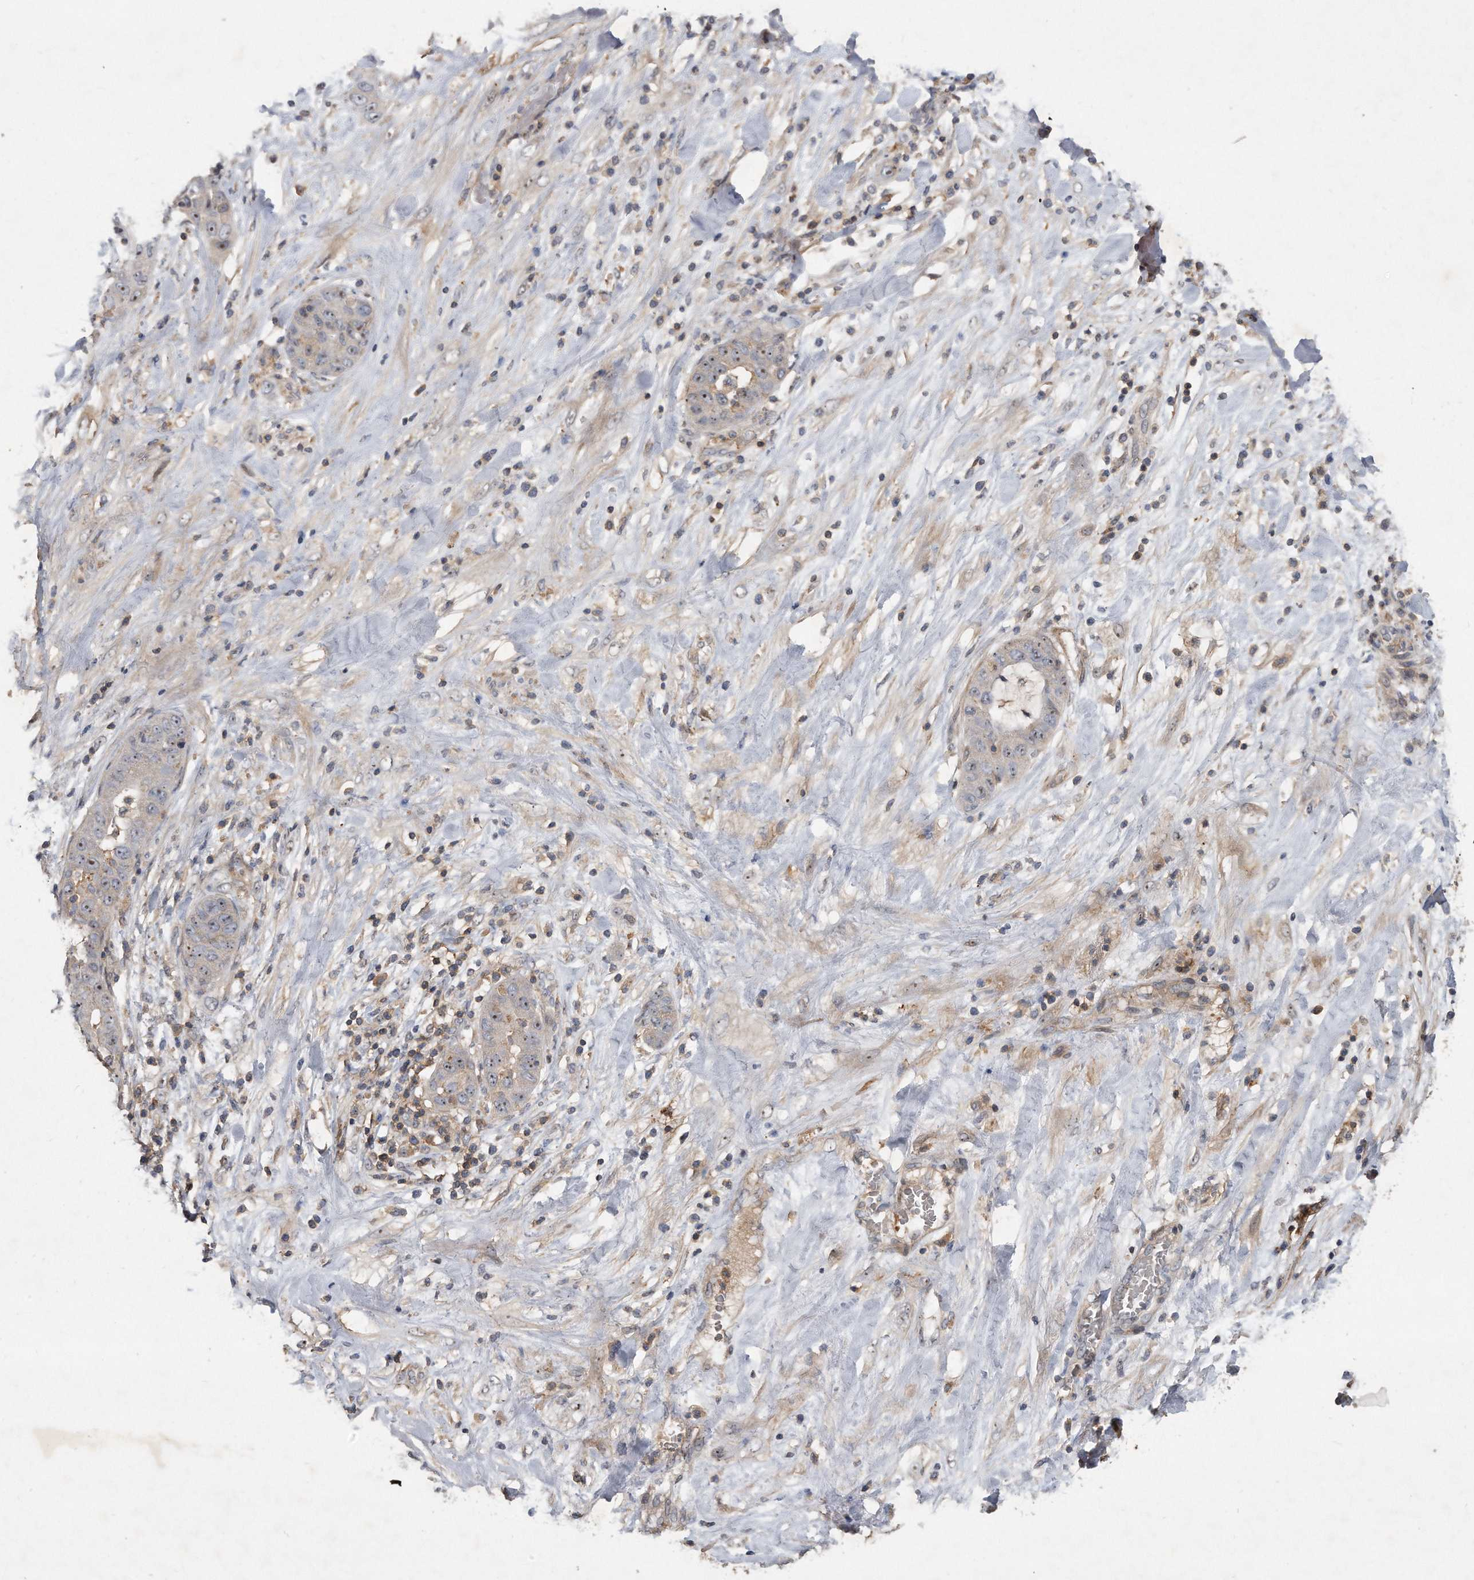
{"staining": {"intensity": "moderate", "quantity": ">75%", "location": "nuclear"}, "tissue": "liver cancer", "cell_type": "Tumor cells", "image_type": "cancer", "snomed": [{"axis": "morphology", "description": "Cholangiocarcinoma"}, {"axis": "topography", "description": "Liver"}], "caption": "There is medium levels of moderate nuclear staining in tumor cells of liver cancer, as demonstrated by immunohistochemical staining (brown color).", "gene": "PGBD2", "patient": {"sex": "female", "age": 52}}